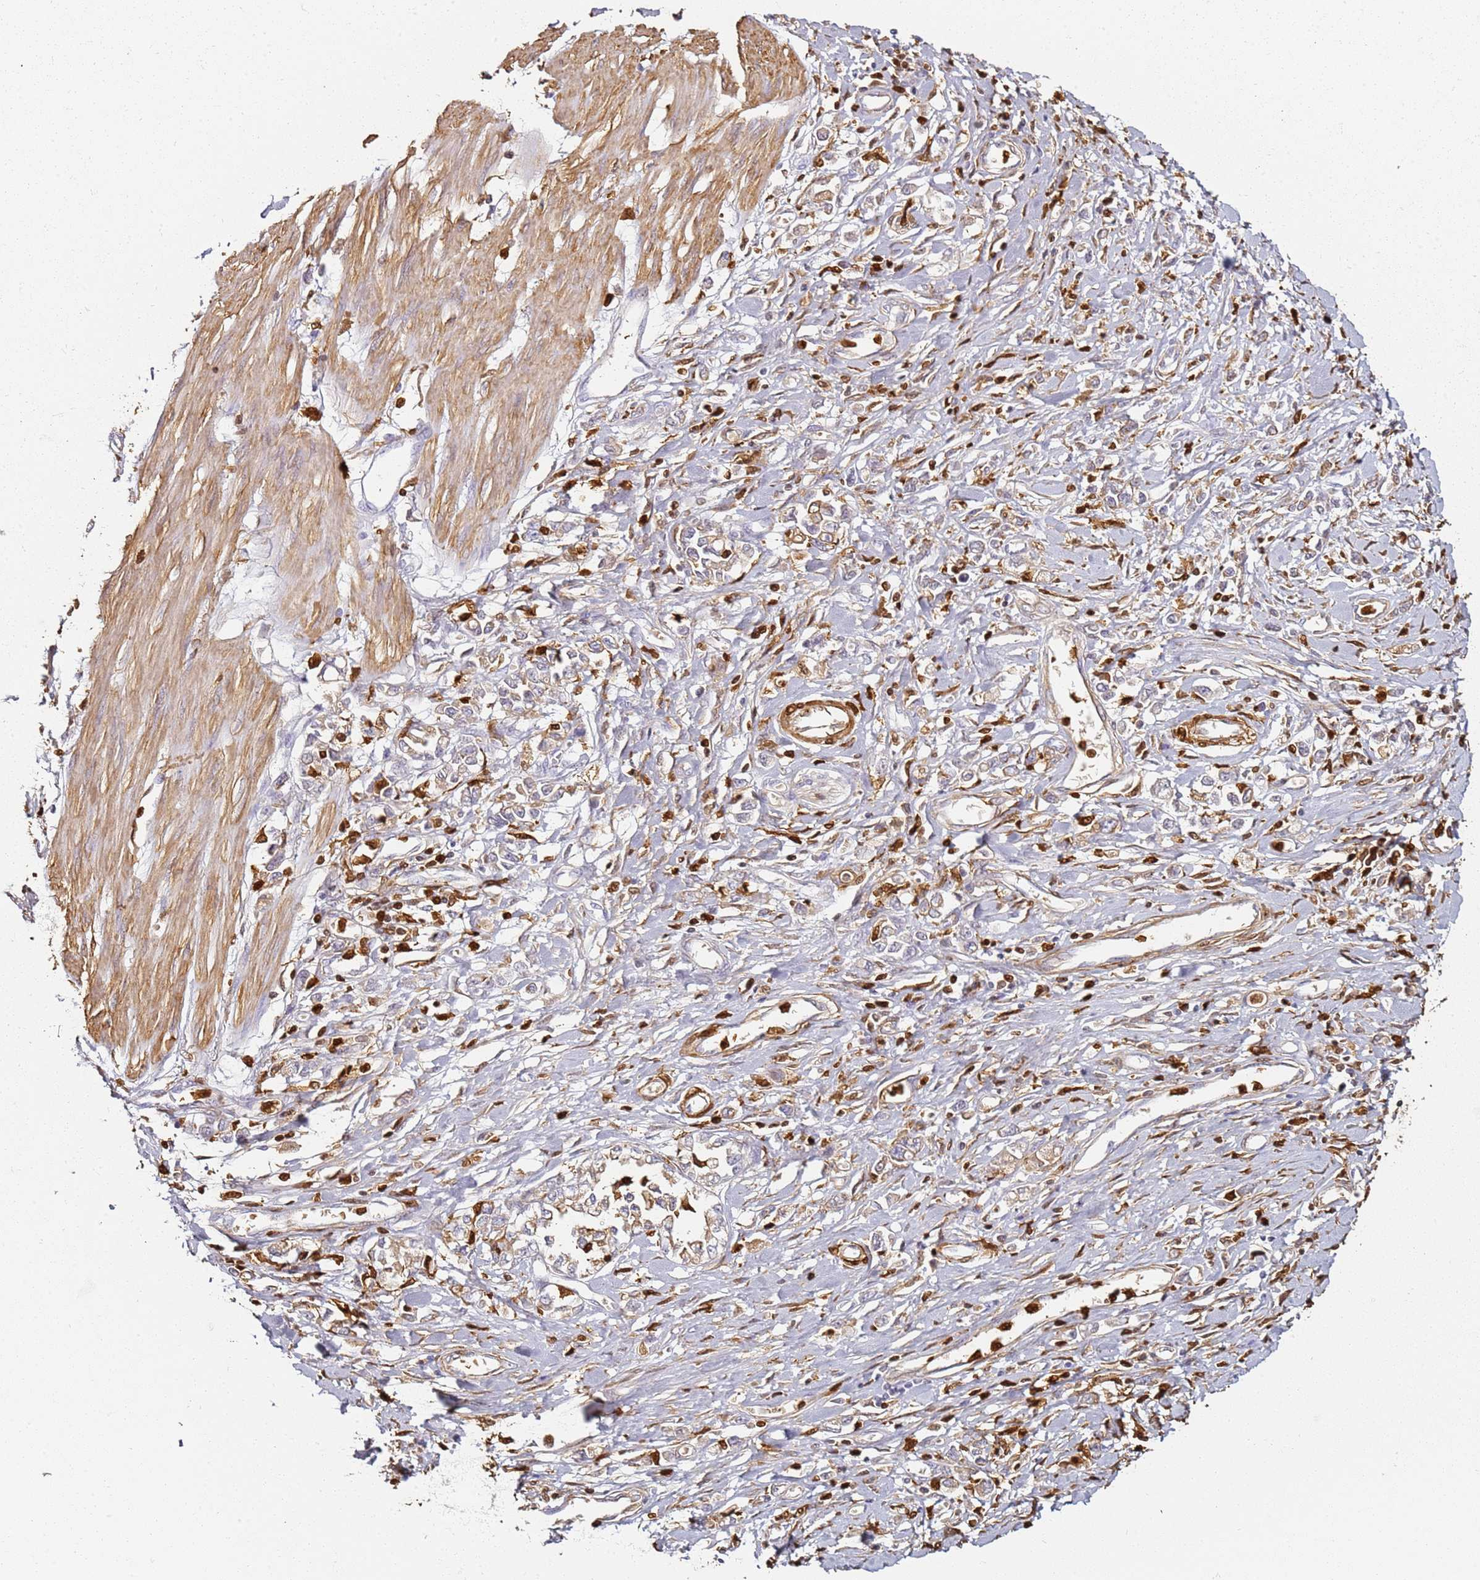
{"staining": {"intensity": "negative", "quantity": "none", "location": "none"}, "tissue": "stomach cancer", "cell_type": "Tumor cells", "image_type": "cancer", "snomed": [{"axis": "morphology", "description": "Adenocarcinoma, NOS"}, {"axis": "topography", "description": "Stomach"}], "caption": "Stomach cancer (adenocarcinoma) was stained to show a protein in brown. There is no significant staining in tumor cells. The staining was performed using DAB (3,3'-diaminobenzidine) to visualize the protein expression in brown, while the nuclei were stained in blue with hematoxylin (Magnification: 20x).", "gene": "S100A4", "patient": {"sex": "female", "age": 76}}